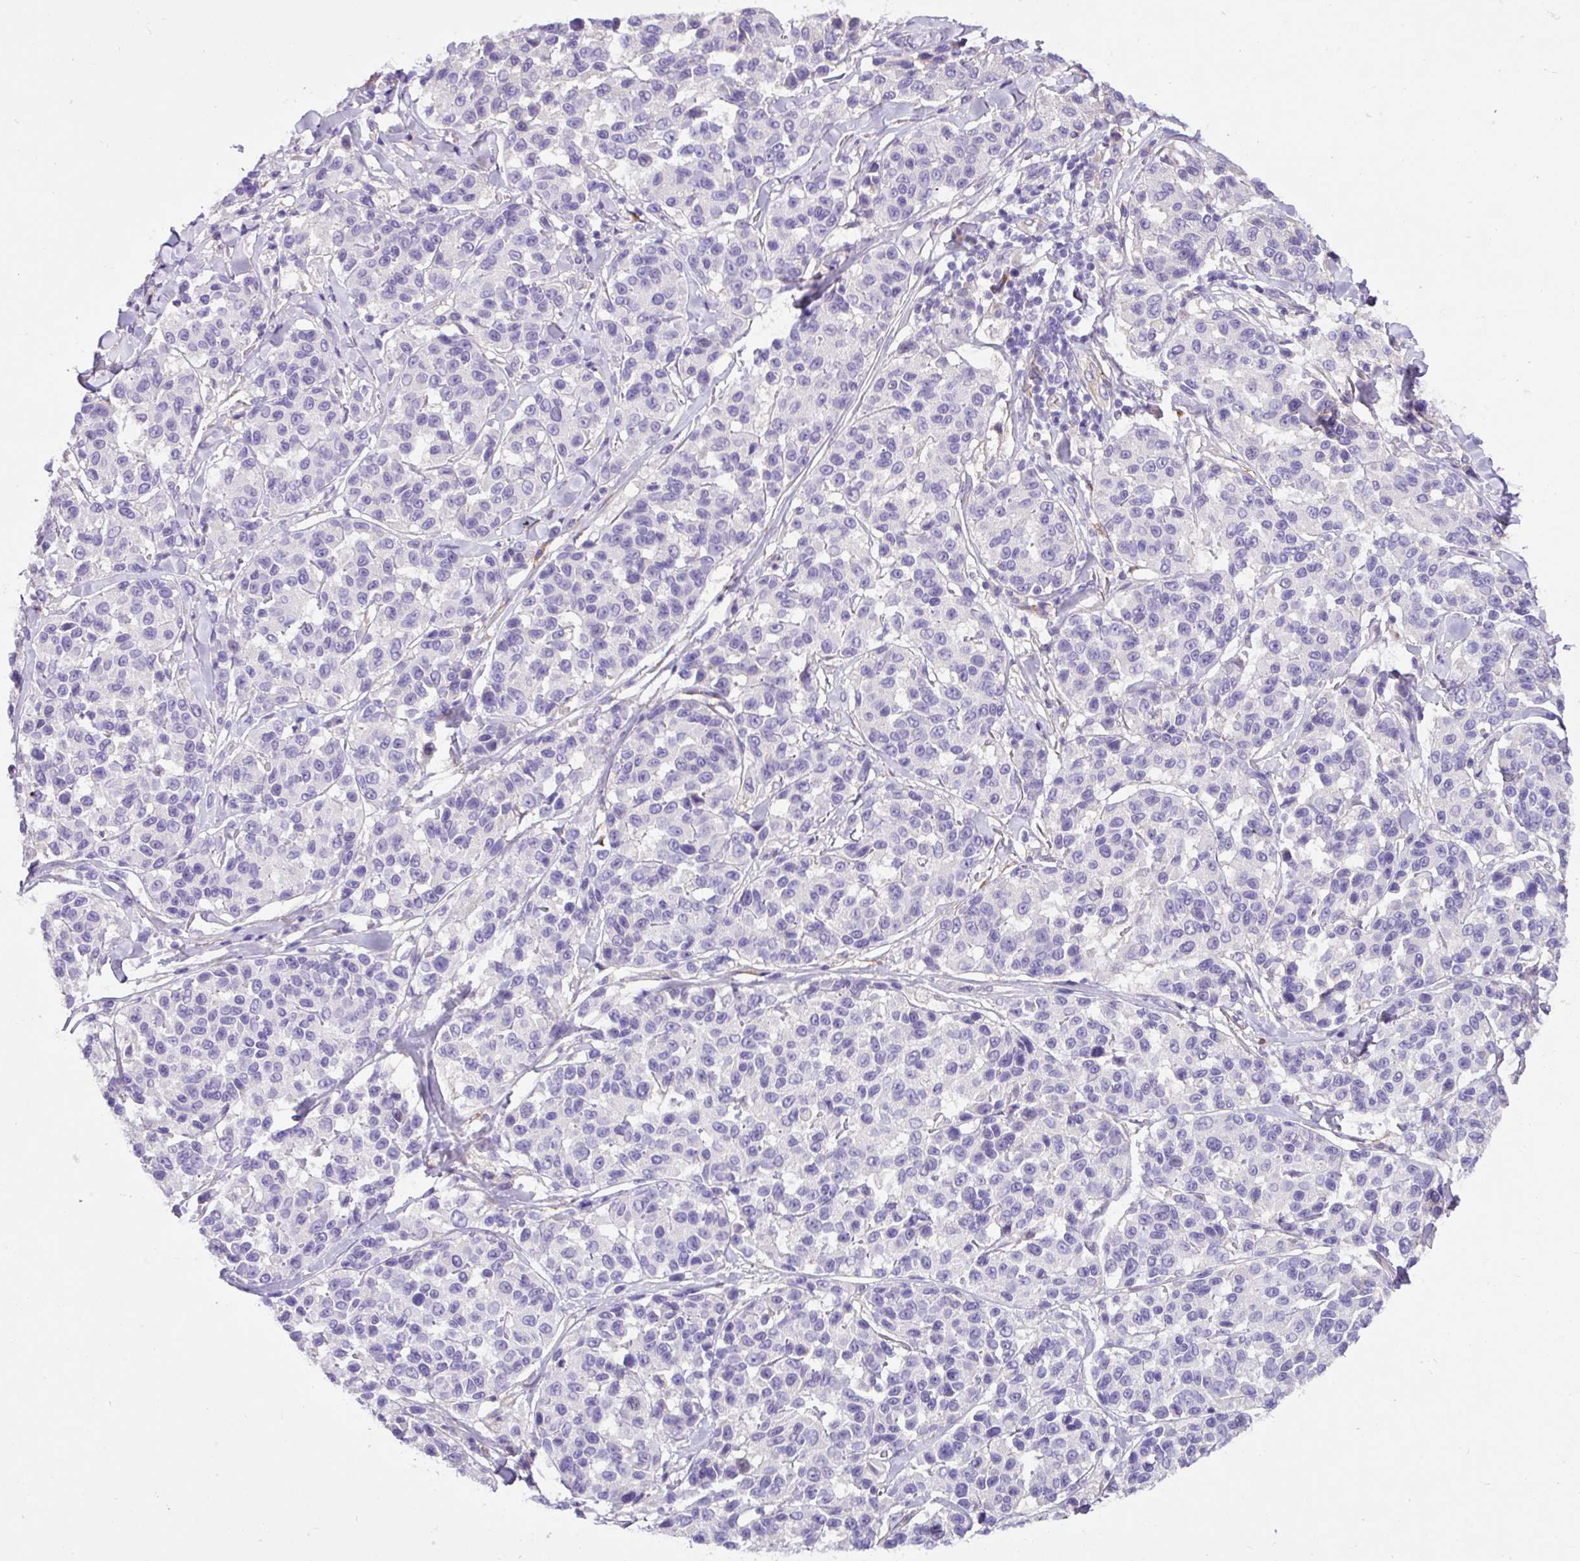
{"staining": {"intensity": "negative", "quantity": "none", "location": "none"}, "tissue": "melanoma", "cell_type": "Tumor cells", "image_type": "cancer", "snomed": [{"axis": "morphology", "description": "Malignant melanoma, NOS"}, {"axis": "topography", "description": "Skin"}], "caption": "Image shows no protein staining in tumor cells of malignant melanoma tissue.", "gene": "CRISP3", "patient": {"sex": "female", "age": 66}}